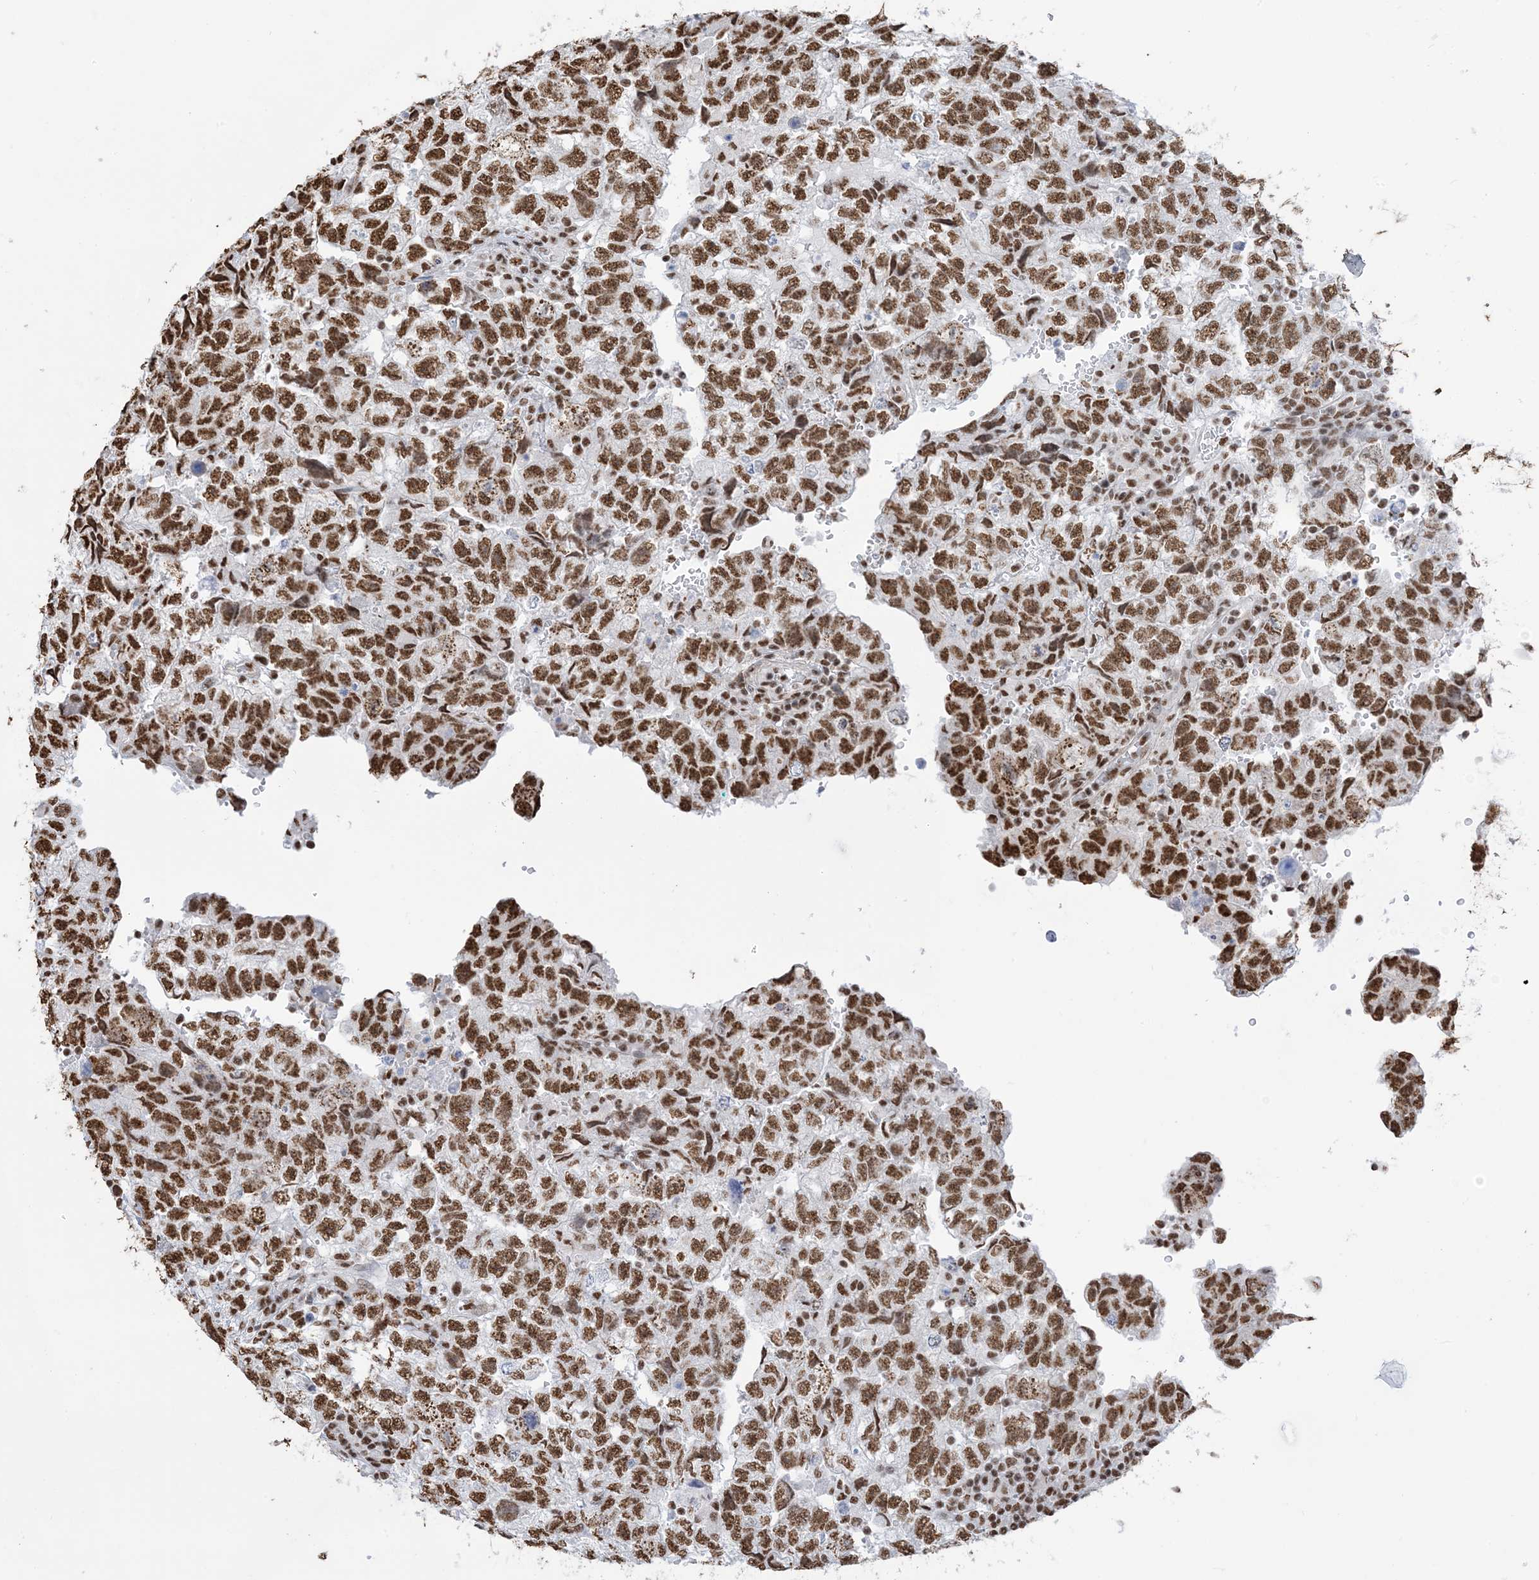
{"staining": {"intensity": "strong", "quantity": ">75%", "location": "nuclear"}, "tissue": "testis cancer", "cell_type": "Tumor cells", "image_type": "cancer", "snomed": [{"axis": "morphology", "description": "Carcinoma, Embryonal, NOS"}, {"axis": "topography", "description": "Testis"}], "caption": "Strong nuclear protein staining is identified in about >75% of tumor cells in testis embryonal carcinoma. The staining was performed using DAB (3,3'-diaminobenzidine), with brown indicating positive protein expression. Nuclei are stained blue with hematoxylin.", "gene": "ZNF792", "patient": {"sex": "male", "age": 36}}